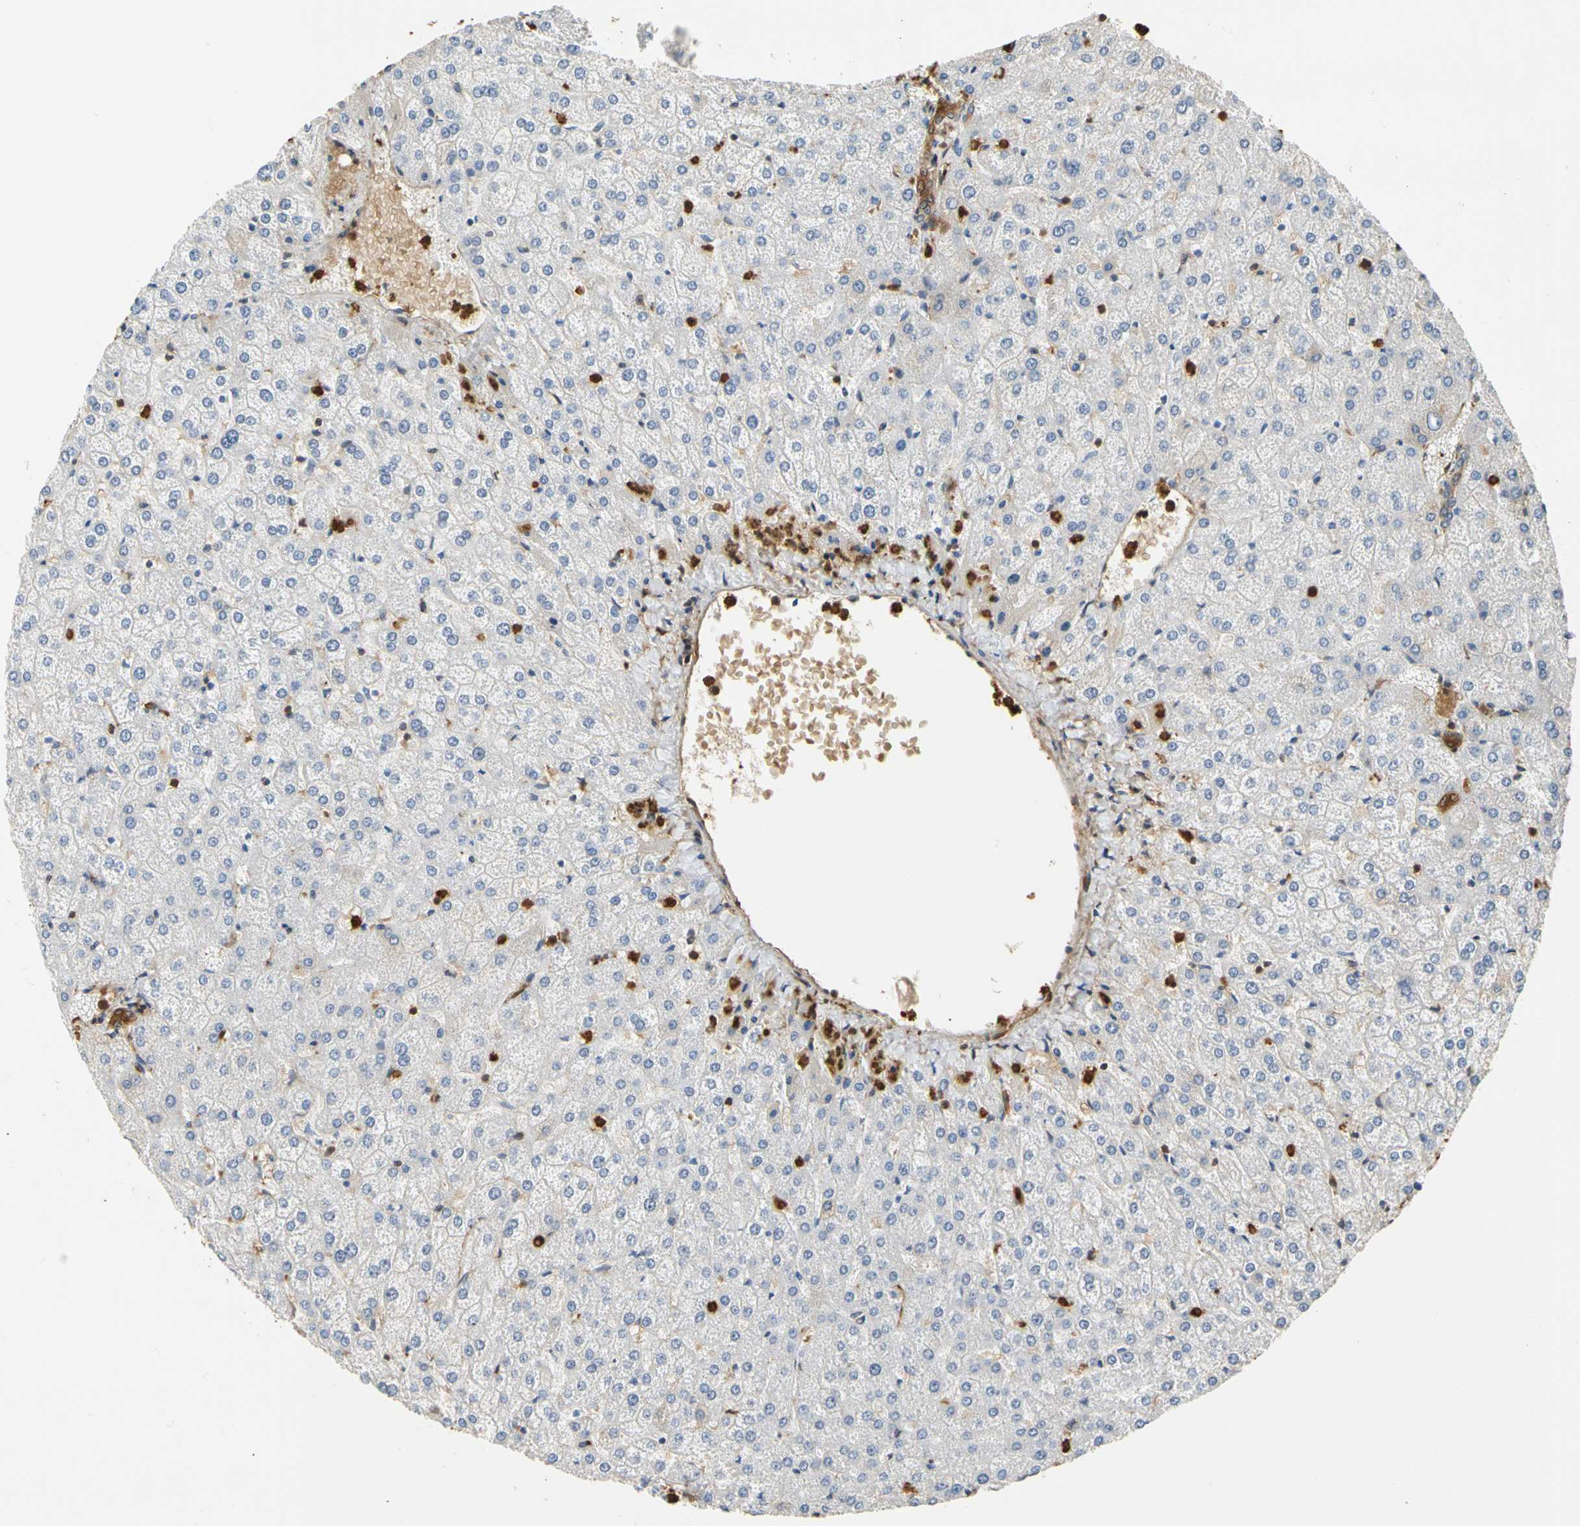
{"staining": {"intensity": "strong", "quantity": ">75%", "location": "cytoplasmic/membranous,nuclear"}, "tissue": "liver", "cell_type": "Cholangiocytes", "image_type": "normal", "snomed": [{"axis": "morphology", "description": "Normal tissue, NOS"}, {"axis": "topography", "description": "Liver"}], "caption": "Approximately >75% of cholangiocytes in normal human liver show strong cytoplasmic/membranous,nuclear protein expression as visualized by brown immunohistochemical staining.", "gene": "S100A6", "patient": {"sex": "female", "age": 32}}